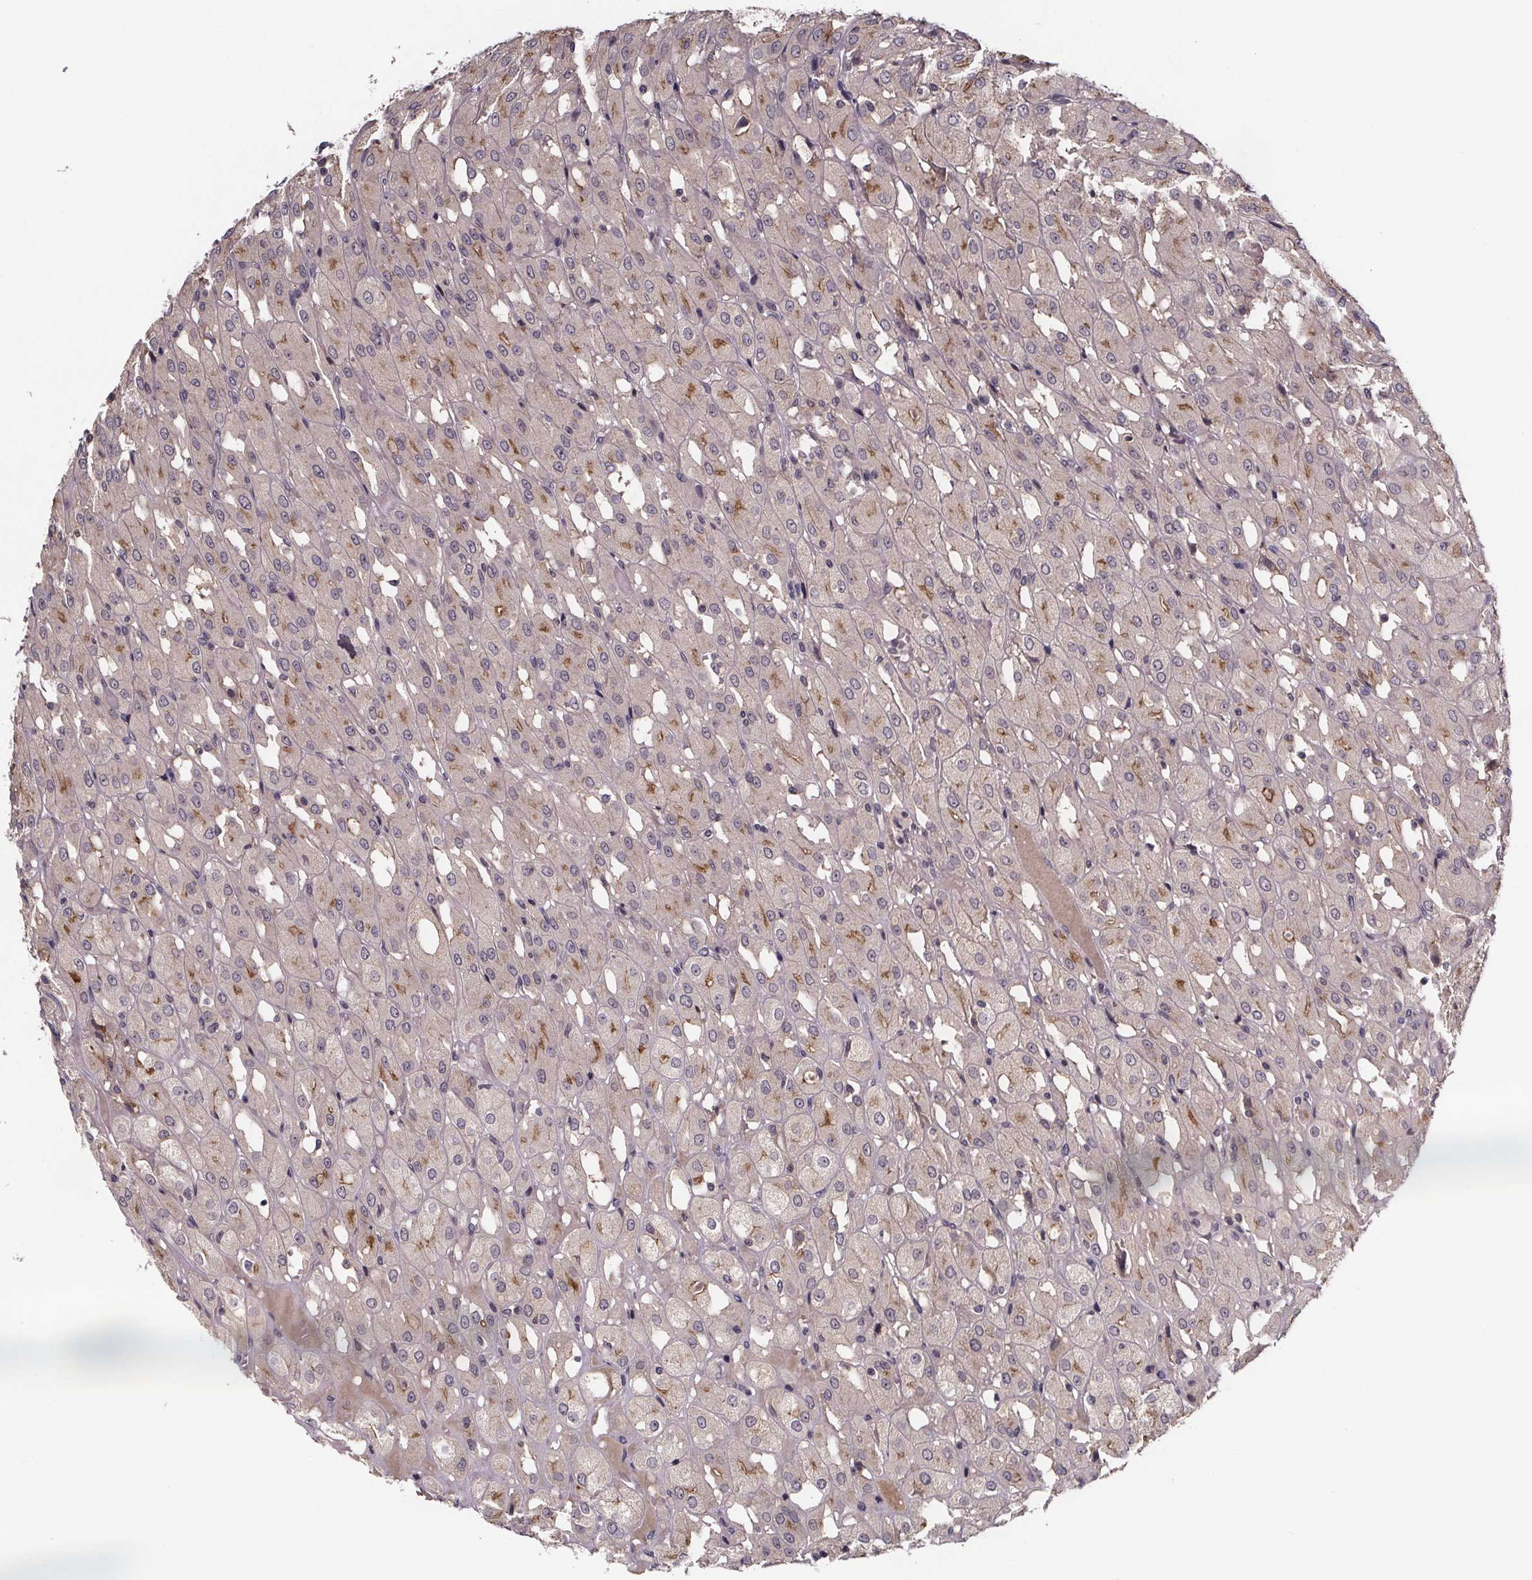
{"staining": {"intensity": "moderate", "quantity": "<25%", "location": "cytoplasmic/membranous"}, "tissue": "renal cancer", "cell_type": "Tumor cells", "image_type": "cancer", "snomed": [{"axis": "morphology", "description": "Adenocarcinoma, NOS"}, {"axis": "topography", "description": "Kidney"}], "caption": "Tumor cells reveal low levels of moderate cytoplasmic/membranous staining in about <25% of cells in adenocarcinoma (renal). The staining is performed using DAB (3,3'-diaminobenzidine) brown chromogen to label protein expression. The nuclei are counter-stained blue using hematoxylin.", "gene": "SMIM1", "patient": {"sex": "male", "age": 72}}